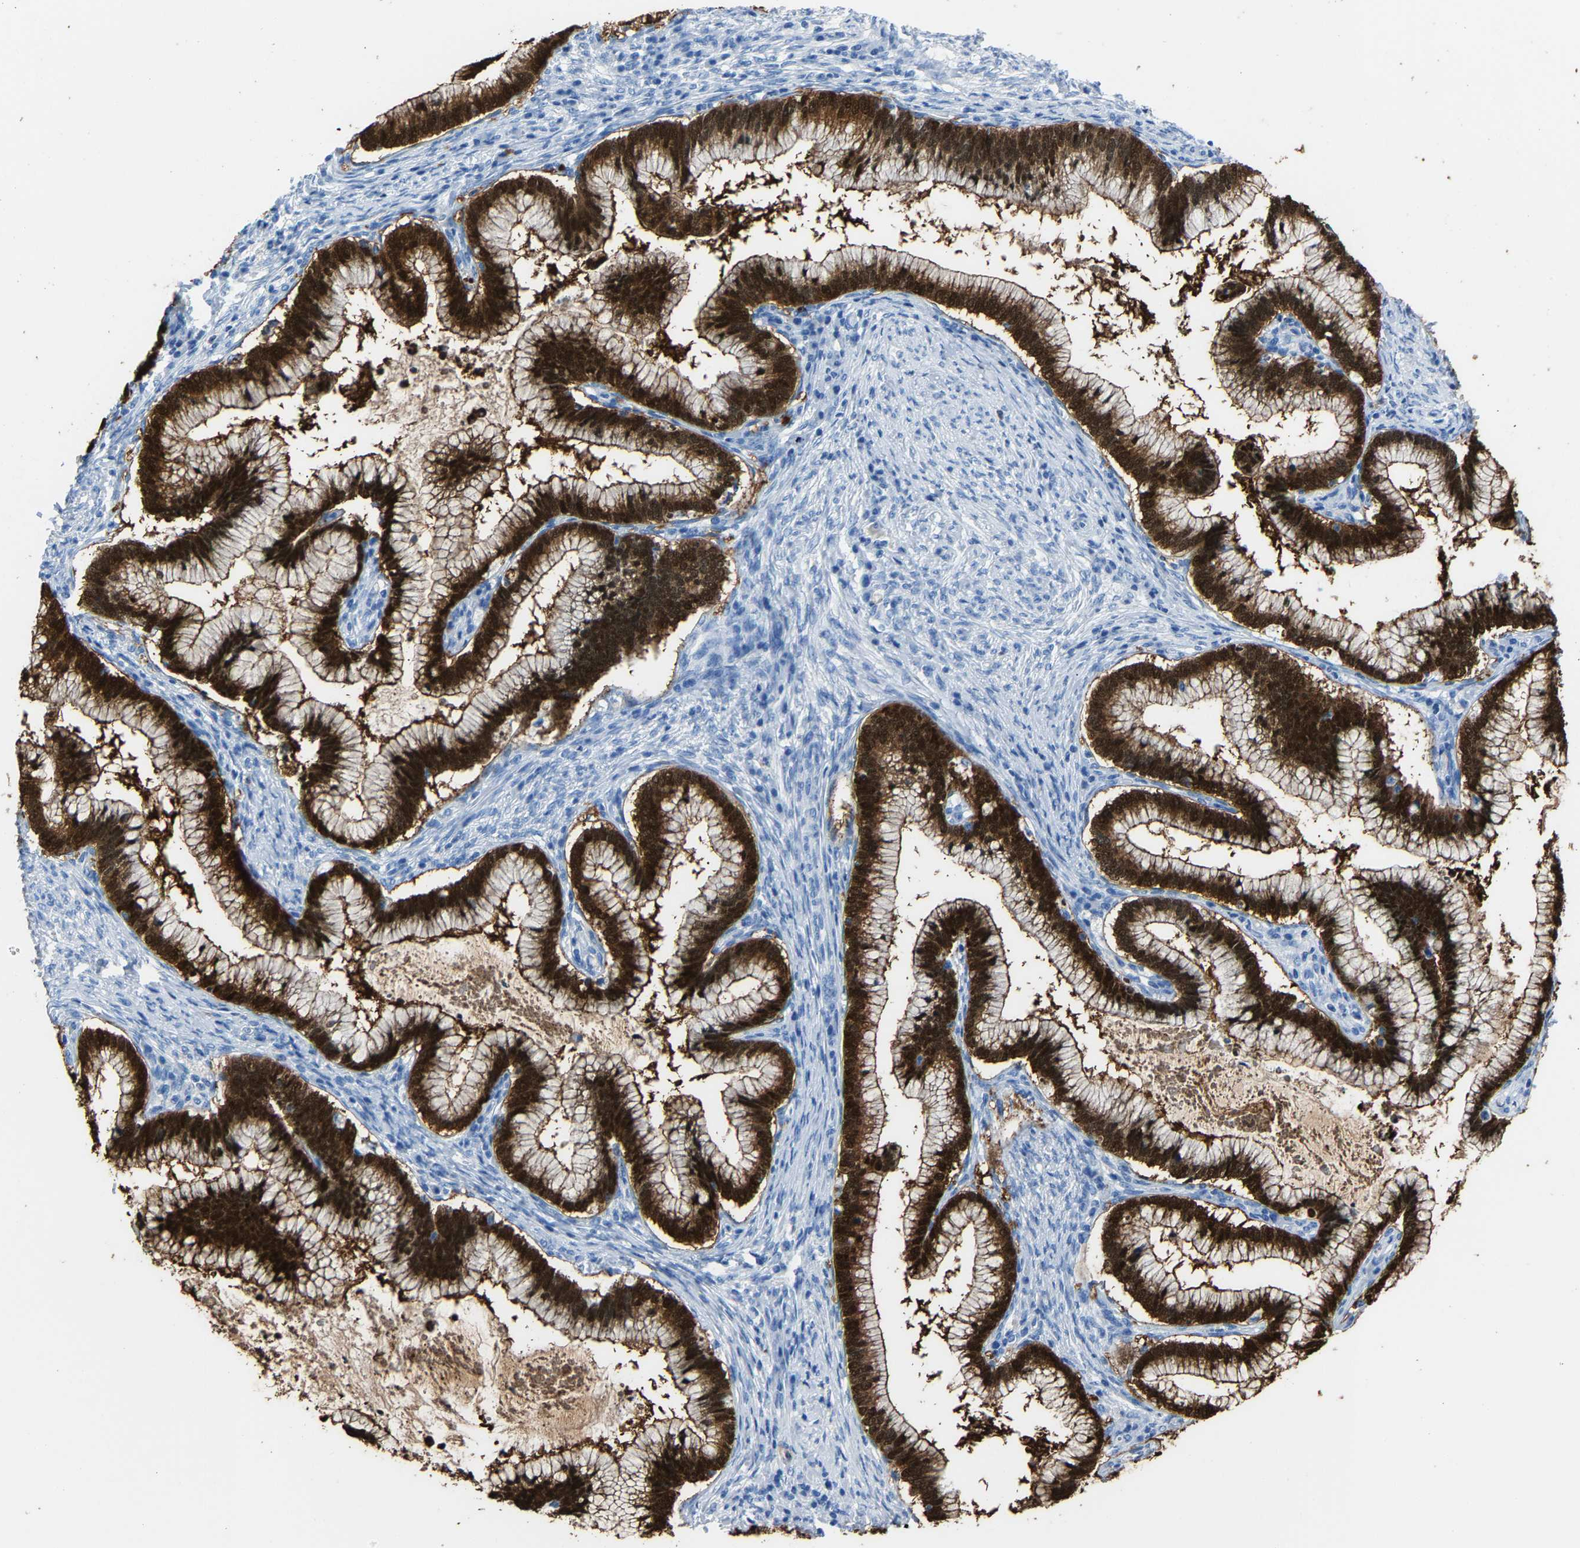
{"staining": {"intensity": "strong", "quantity": ">75%", "location": "cytoplasmic/membranous,nuclear"}, "tissue": "cervical cancer", "cell_type": "Tumor cells", "image_type": "cancer", "snomed": [{"axis": "morphology", "description": "Adenocarcinoma, NOS"}, {"axis": "topography", "description": "Cervix"}], "caption": "Brown immunohistochemical staining in cervical adenocarcinoma exhibits strong cytoplasmic/membranous and nuclear positivity in about >75% of tumor cells.", "gene": "S100P", "patient": {"sex": "female", "age": 36}}